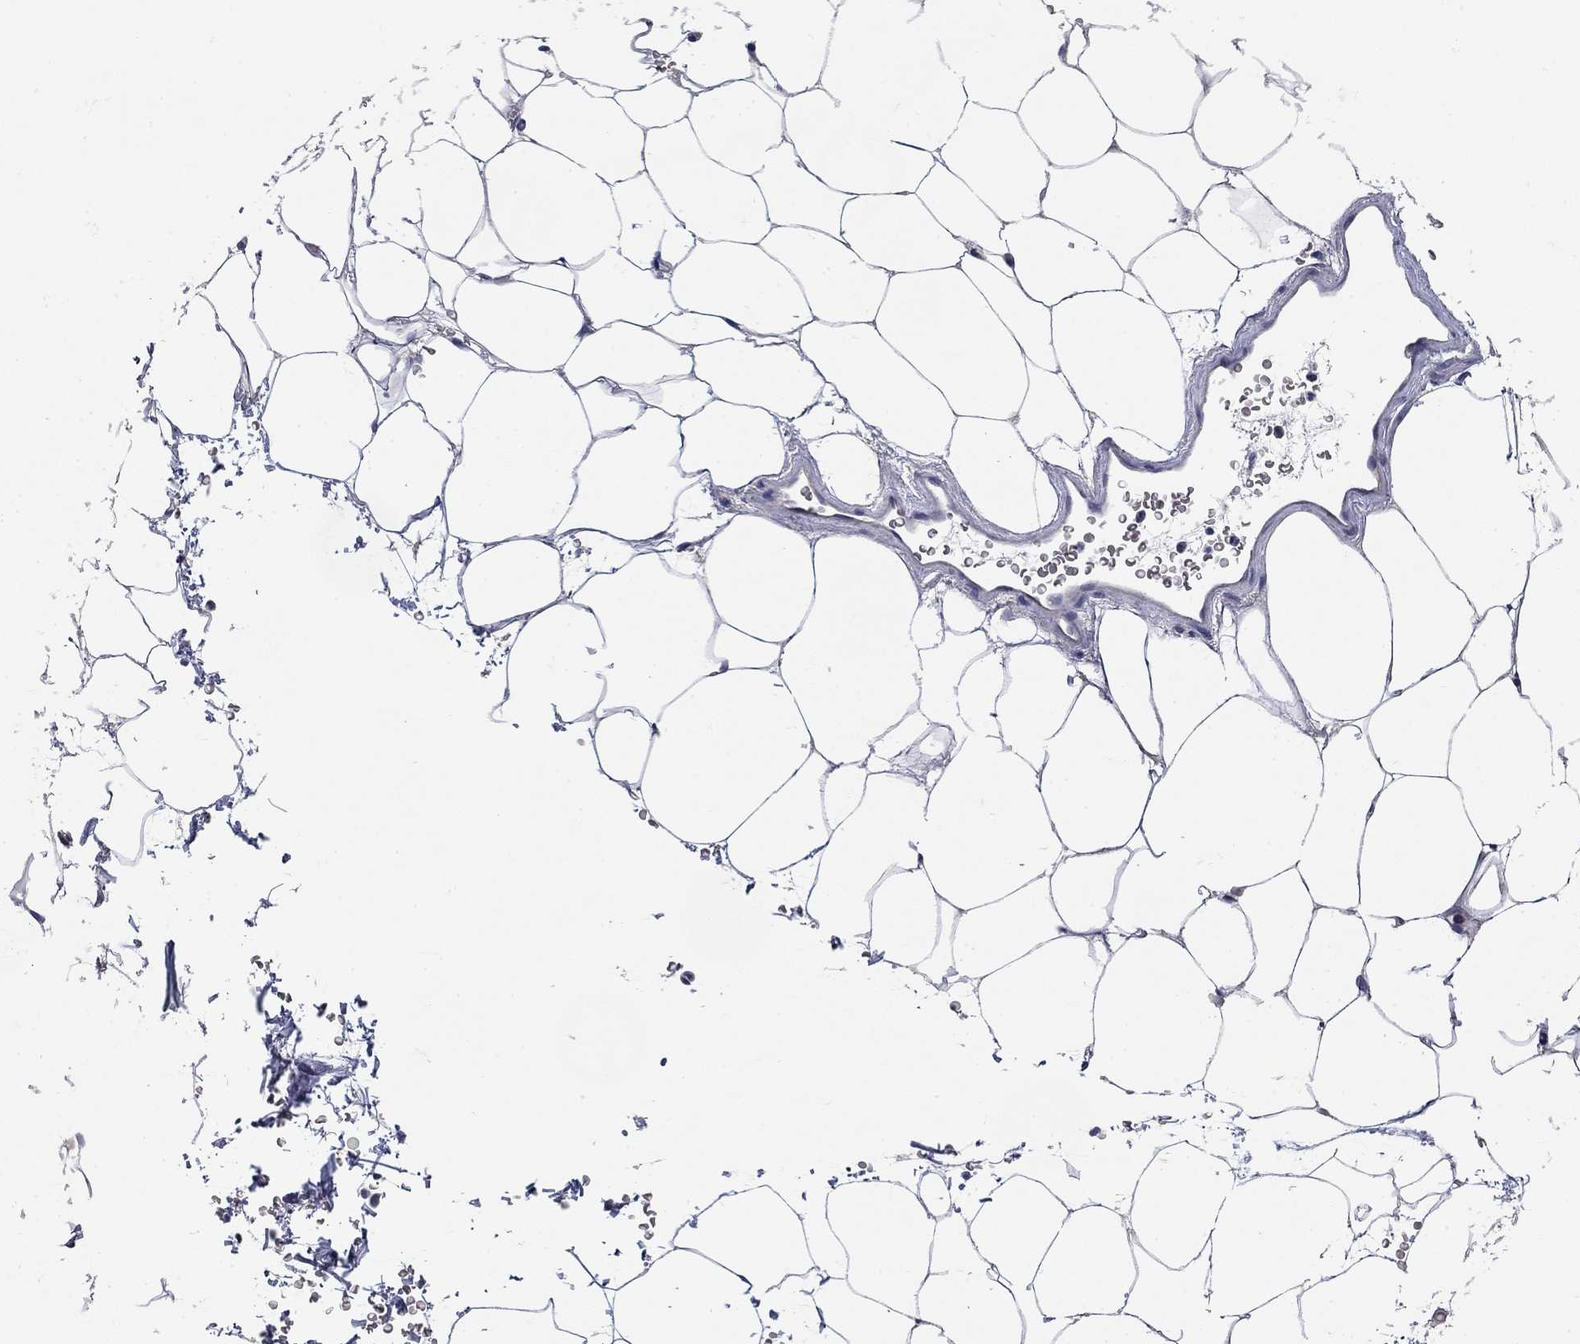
{"staining": {"intensity": "negative", "quantity": "none", "location": "none"}, "tissue": "adipose tissue", "cell_type": "Adipocytes", "image_type": "normal", "snomed": [{"axis": "morphology", "description": "Normal tissue, NOS"}, {"axis": "topography", "description": "Soft tissue"}, {"axis": "topography", "description": "Adipose tissue"}, {"axis": "topography", "description": "Vascular tissue"}, {"axis": "topography", "description": "Peripheral nerve tissue"}], "caption": "Immunohistochemistry image of benign adipose tissue stained for a protein (brown), which demonstrates no staining in adipocytes.", "gene": "WASF3", "patient": {"sex": "male", "age": 68}}